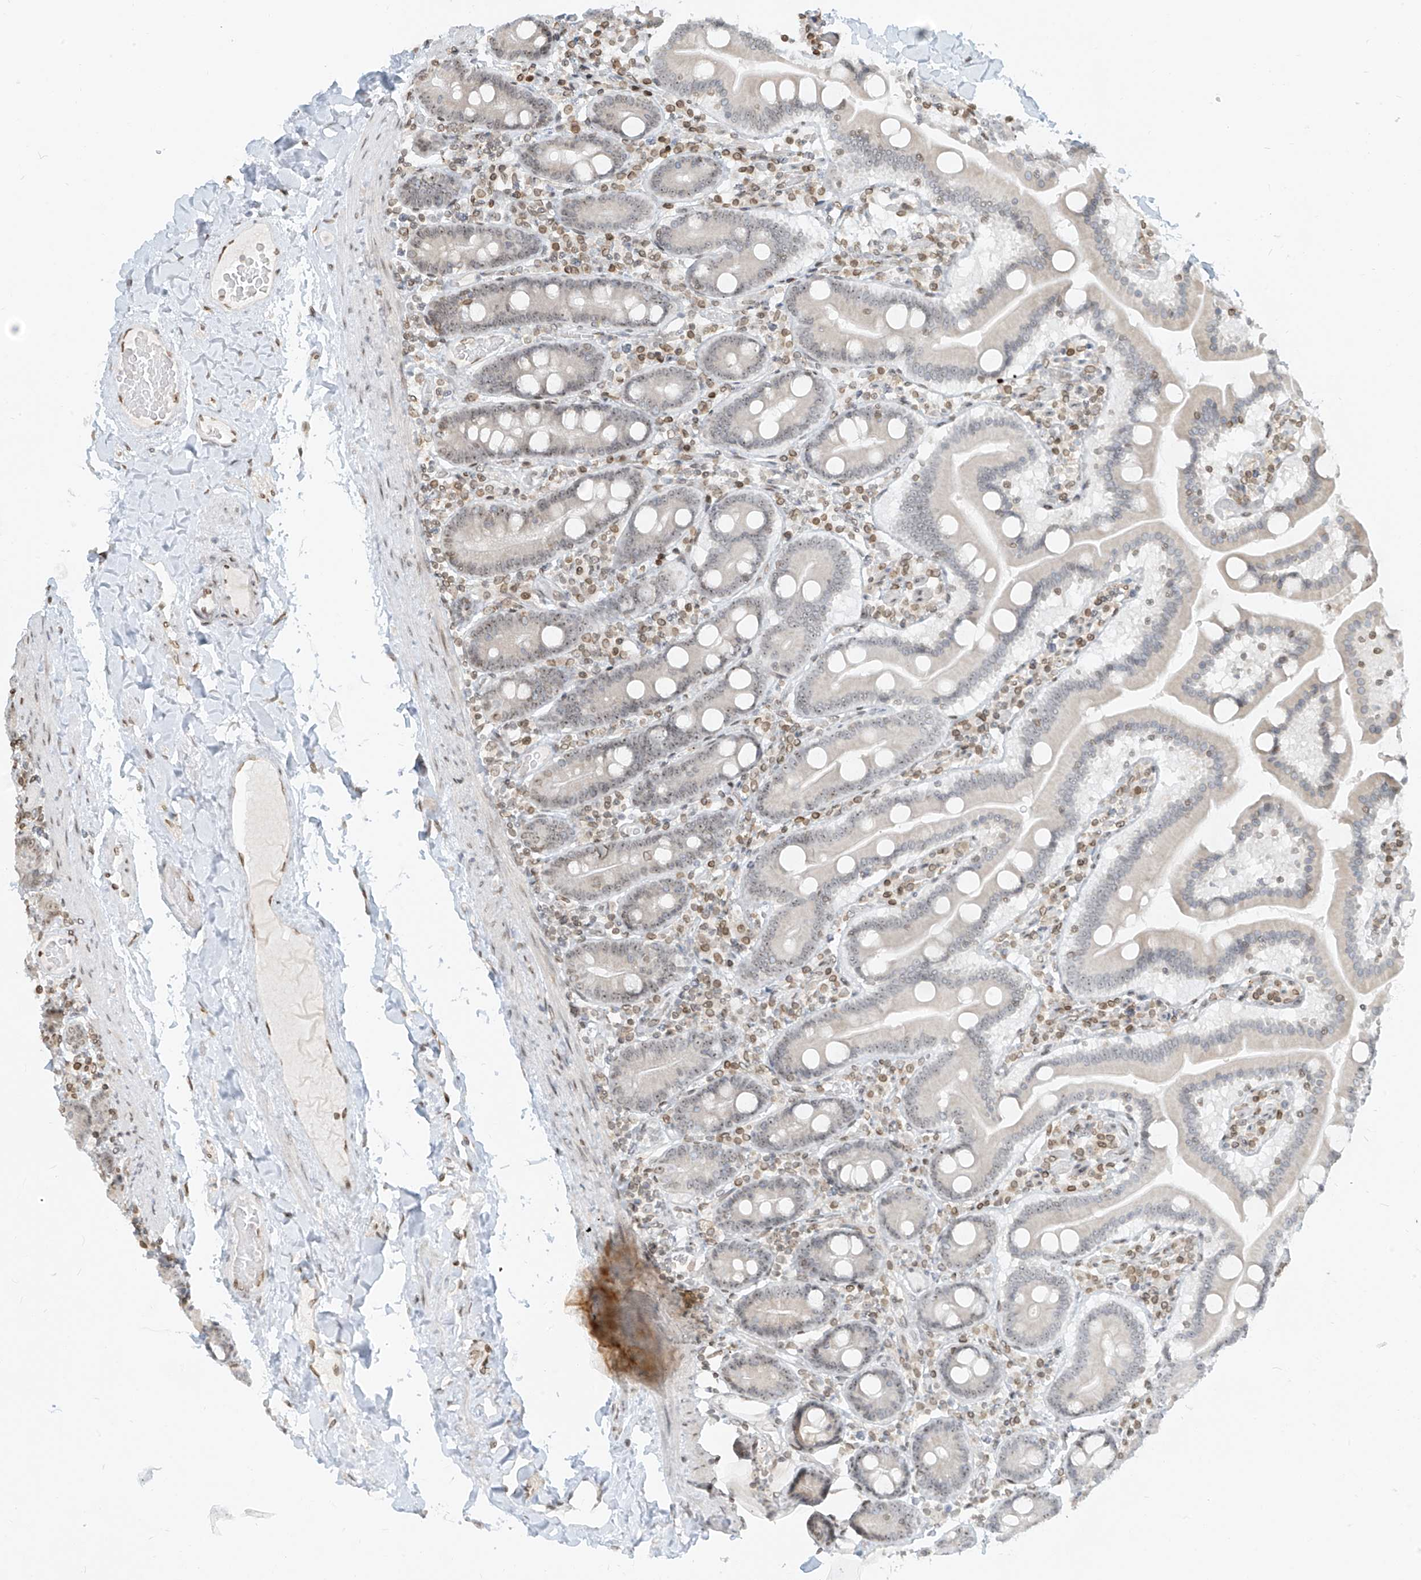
{"staining": {"intensity": "weak", "quantity": "25%-75%", "location": "cytoplasmic/membranous,nuclear"}, "tissue": "duodenum", "cell_type": "Glandular cells", "image_type": "normal", "snomed": [{"axis": "morphology", "description": "Normal tissue, NOS"}, {"axis": "topography", "description": "Duodenum"}], "caption": "A brown stain shows weak cytoplasmic/membranous,nuclear positivity of a protein in glandular cells of unremarkable duodenum.", "gene": "SAMD15", "patient": {"sex": "male", "age": 55}}